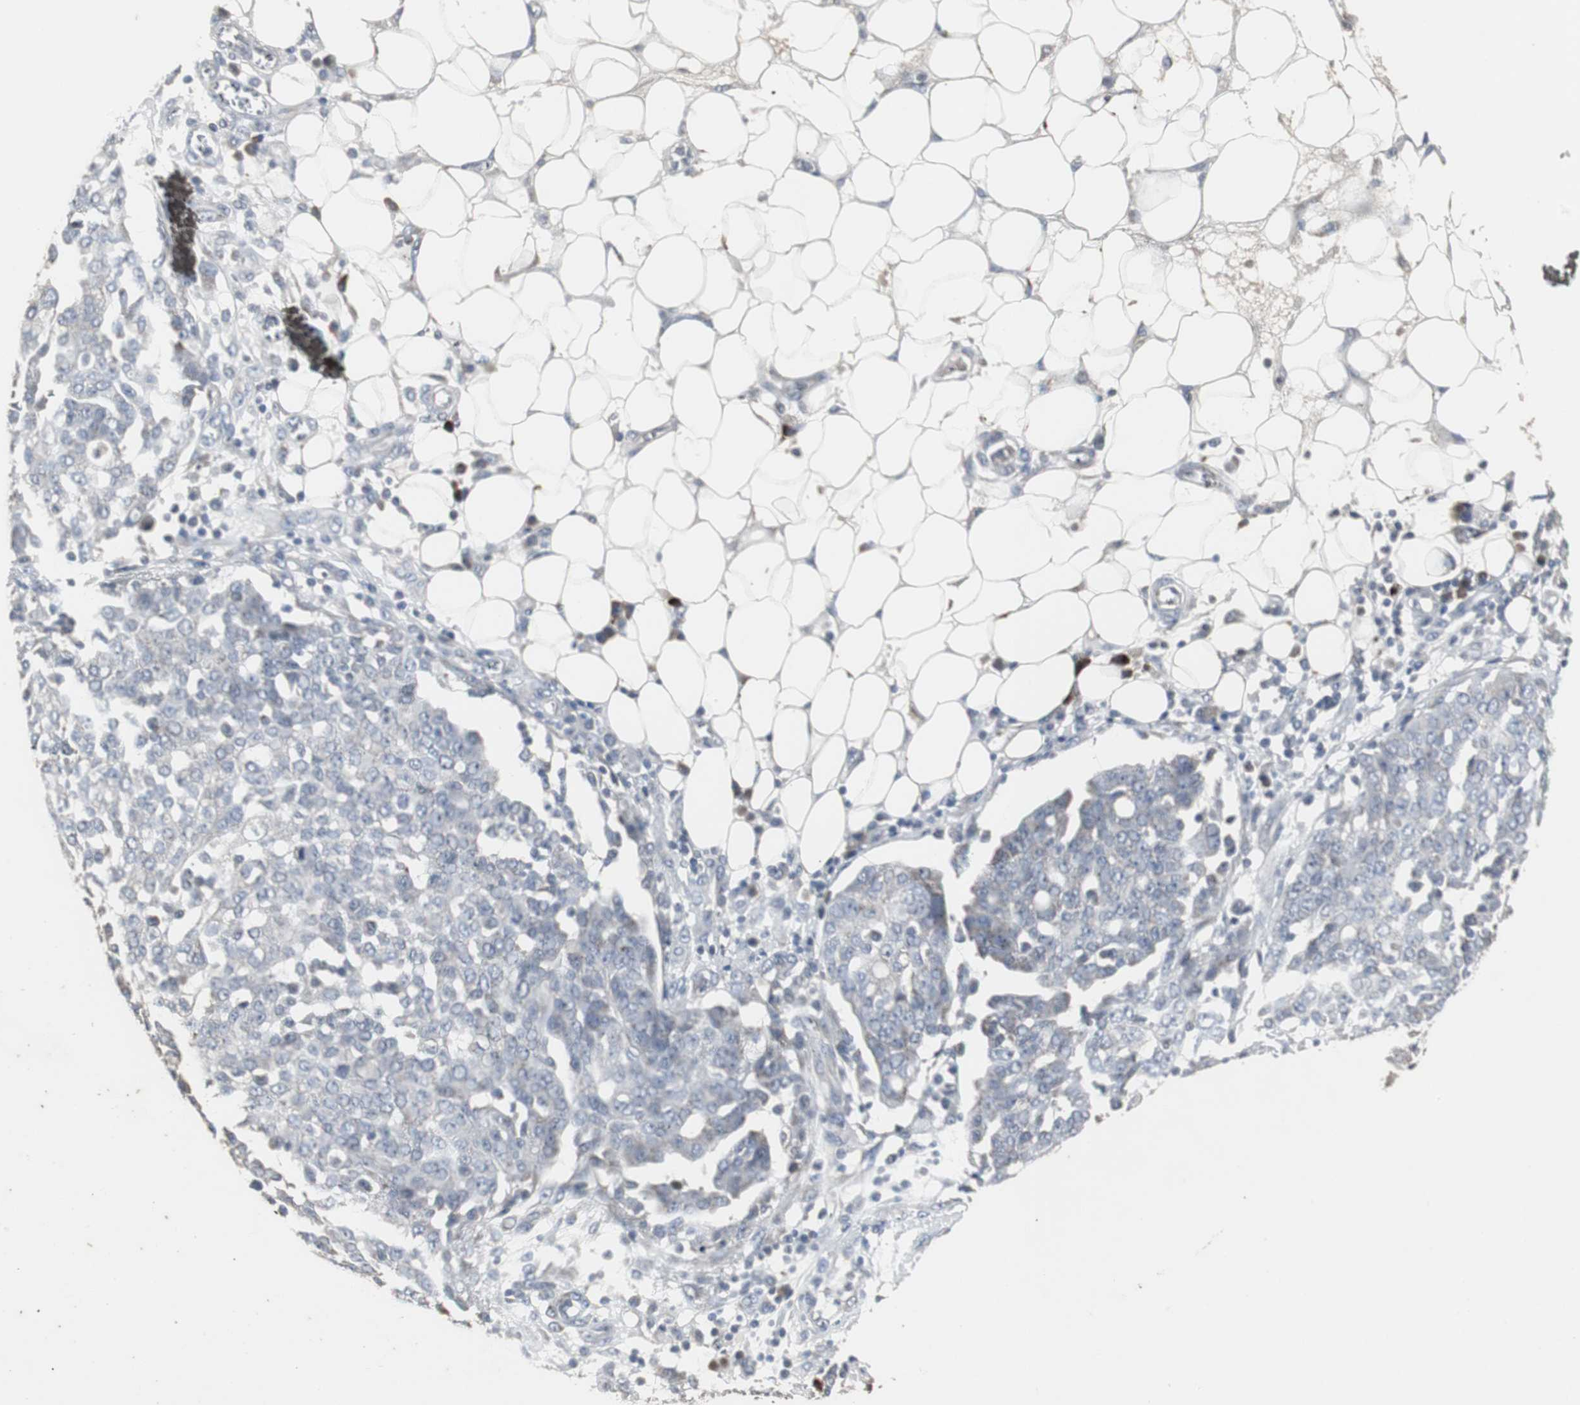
{"staining": {"intensity": "negative", "quantity": "none", "location": "none"}, "tissue": "ovarian cancer", "cell_type": "Tumor cells", "image_type": "cancer", "snomed": [{"axis": "morphology", "description": "Cystadenocarcinoma, serous, NOS"}, {"axis": "topography", "description": "Soft tissue"}, {"axis": "topography", "description": "Ovary"}], "caption": "Immunohistochemistry histopathology image of human serous cystadenocarcinoma (ovarian) stained for a protein (brown), which displays no positivity in tumor cells. (DAB (3,3'-diaminobenzidine) immunohistochemistry with hematoxylin counter stain).", "gene": "ACAA1", "patient": {"sex": "female", "age": 57}}